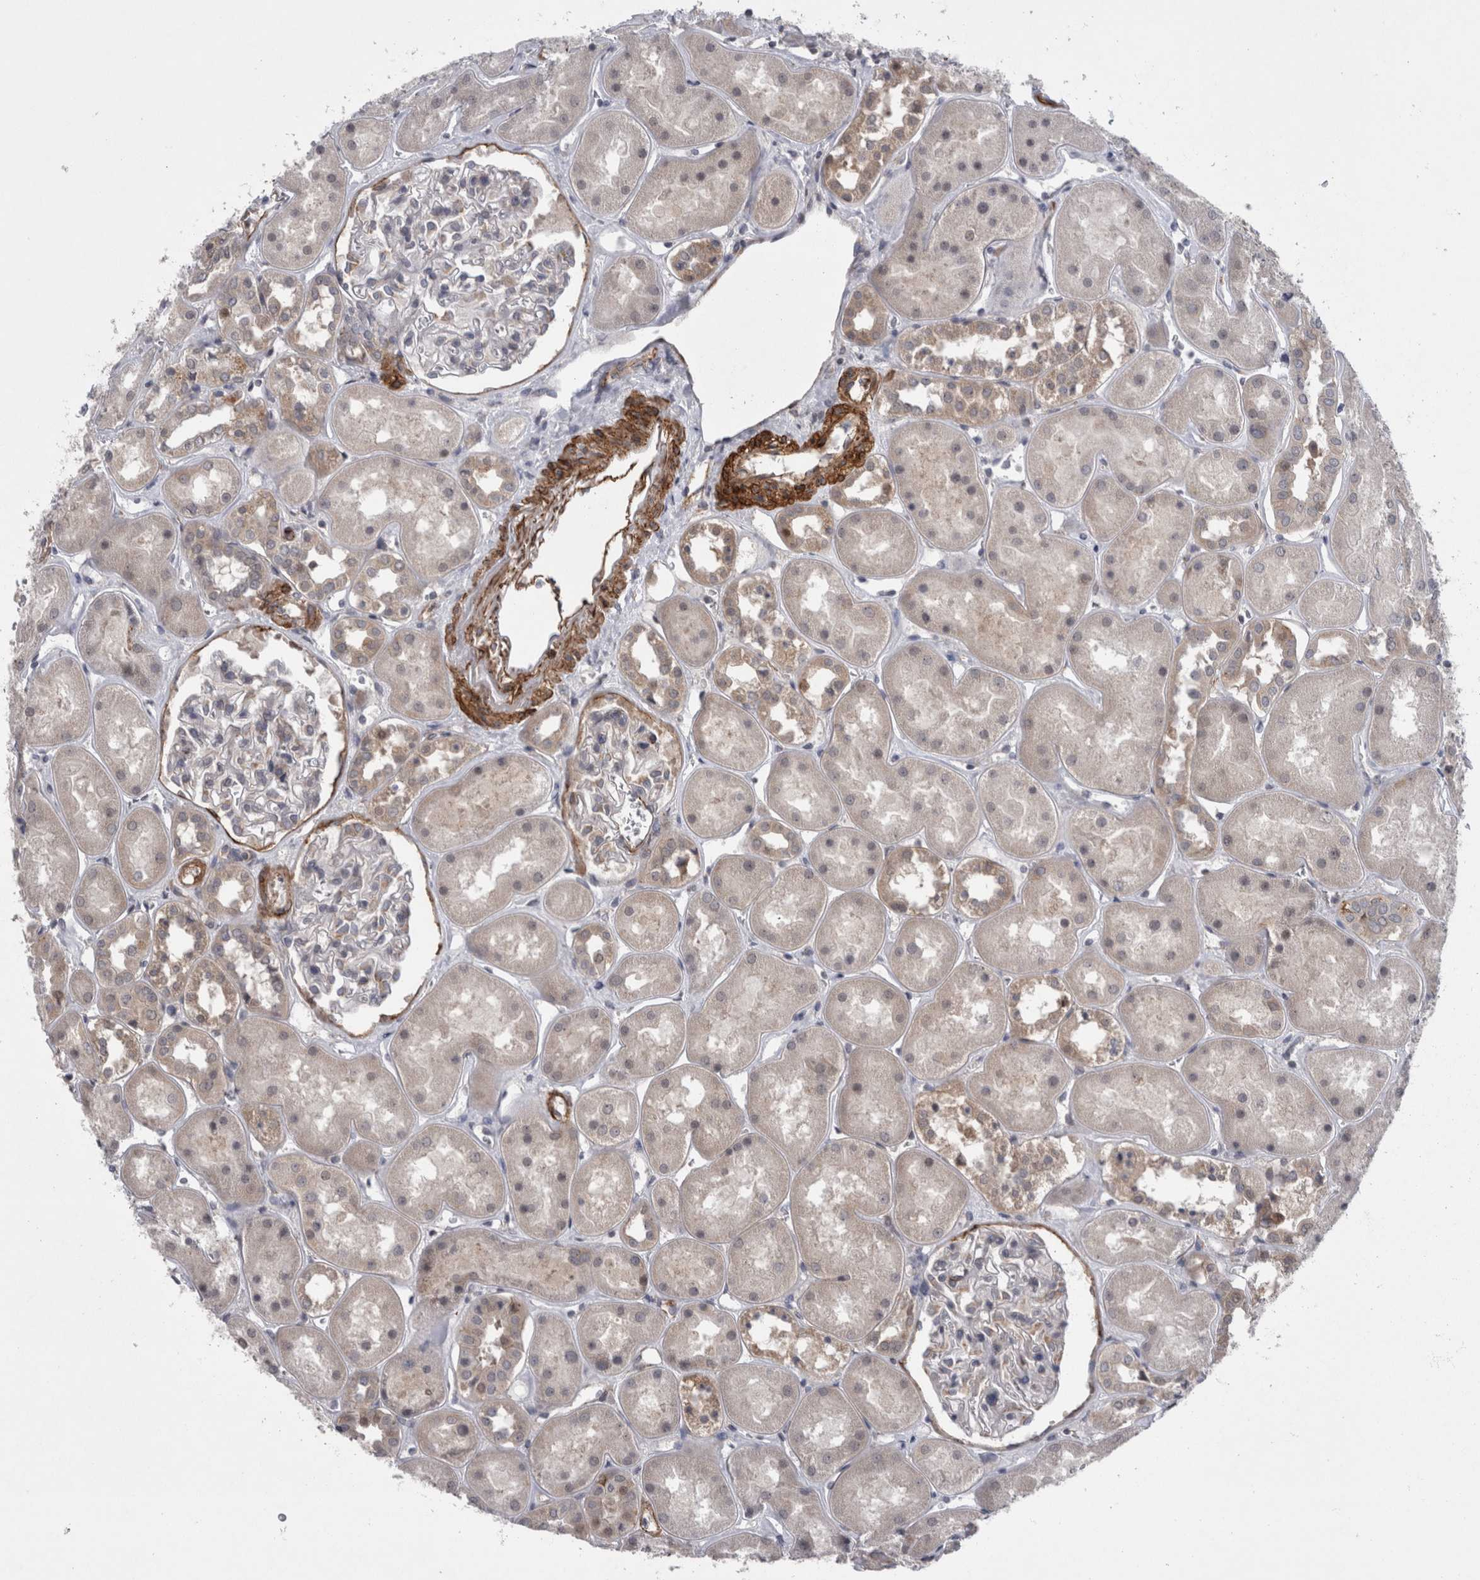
{"staining": {"intensity": "weak", "quantity": "<25%", "location": "cytoplasmic/membranous"}, "tissue": "kidney", "cell_type": "Cells in glomeruli", "image_type": "normal", "snomed": [{"axis": "morphology", "description": "Normal tissue, NOS"}, {"axis": "topography", "description": "Kidney"}], "caption": "This is an immunohistochemistry (IHC) histopathology image of normal human kidney. There is no staining in cells in glomeruli.", "gene": "DDX6", "patient": {"sex": "male", "age": 70}}